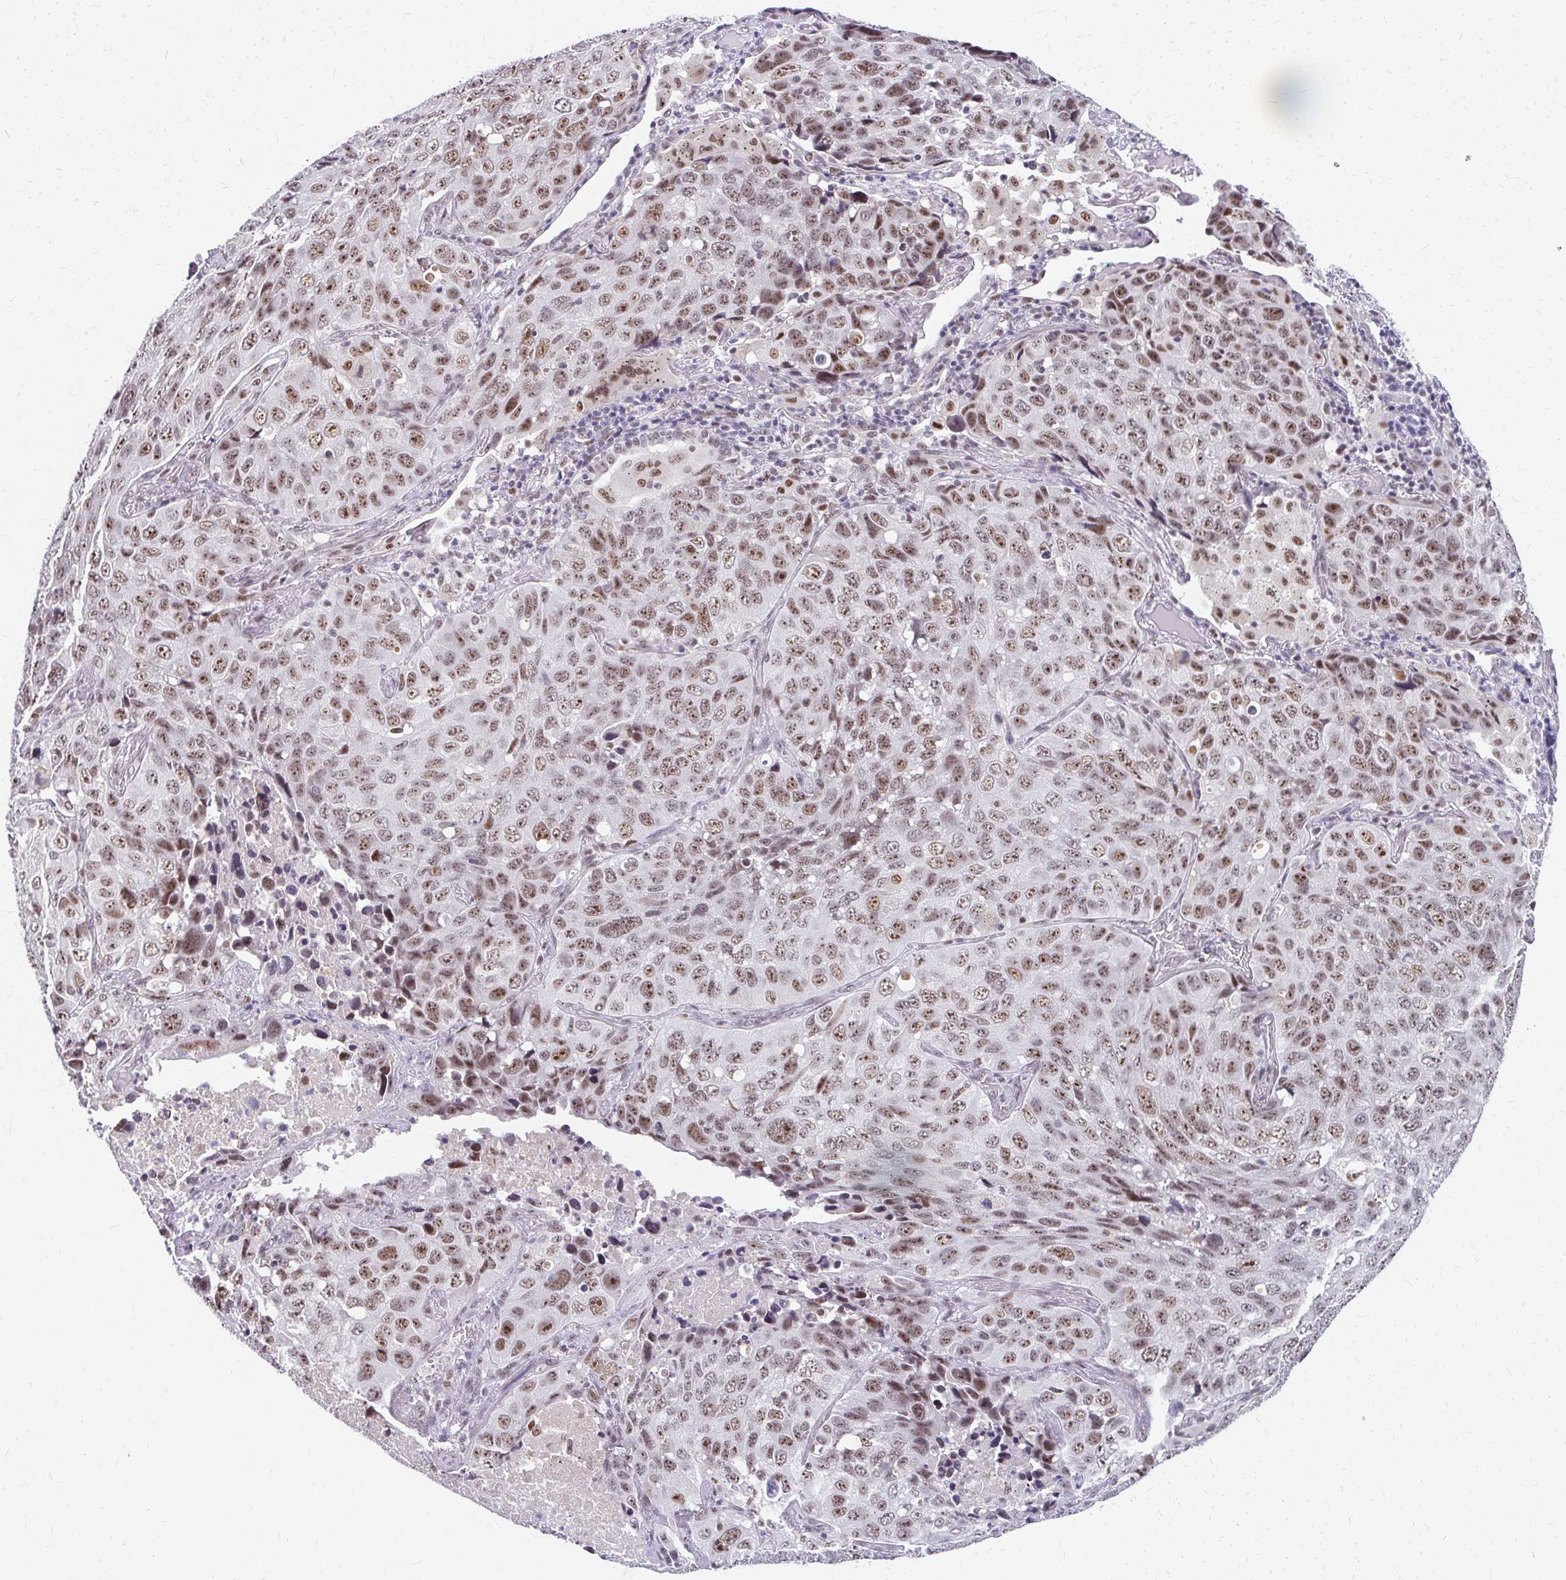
{"staining": {"intensity": "moderate", "quantity": ">75%", "location": "nuclear"}, "tissue": "lung cancer", "cell_type": "Tumor cells", "image_type": "cancer", "snomed": [{"axis": "morphology", "description": "Squamous cell carcinoma, NOS"}, {"axis": "topography", "description": "Lung"}], "caption": "Approximately >75% of tumor cells in lung cancer (squamous cell carcinoma) demonstrate moderate nuclear protein expression as visualized by brown immunohistochemical staining.", "gene": "GTF2H1", "patient": {"sex": "male", "age": 60}}